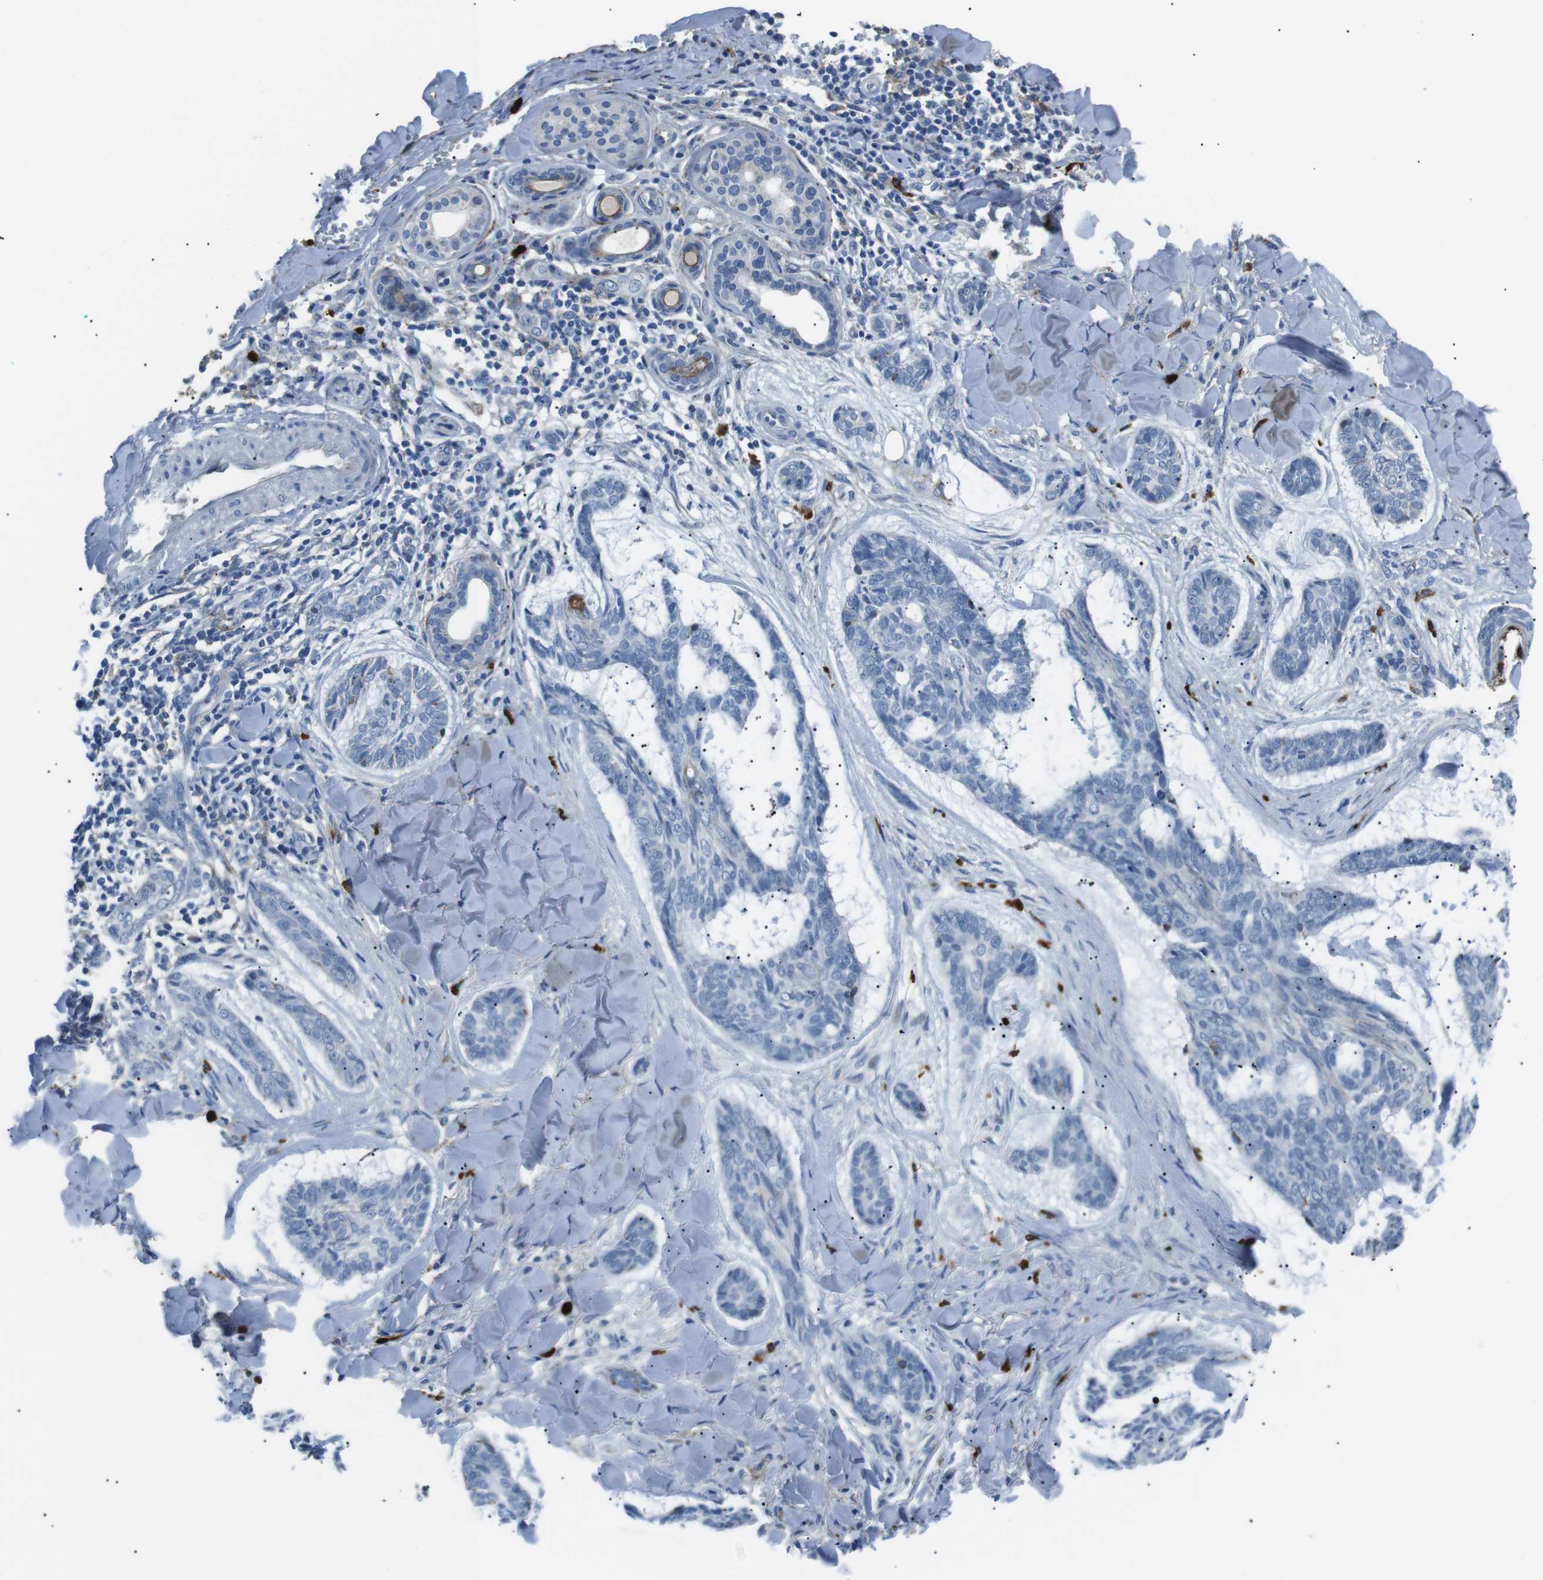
{"staining": {"intensity": "negative", "quantity": "none", "location": "none"}, "tissue": "skin cancer", "cell_type": "Tumor cells", "image_type": "cancer", "snomed": [{"axis": "morphology", "description": "Basal cell carcinoma"}, {"axis": "topography", "description": "Skin"}], "caption": "Human skin cancer (basal cell carcinoma) stained for a protein using immunohistochemistry shows no expression in tumor cells.", "gene": "CSF2RA", "patient": {"sex": "male", "age": 43}}